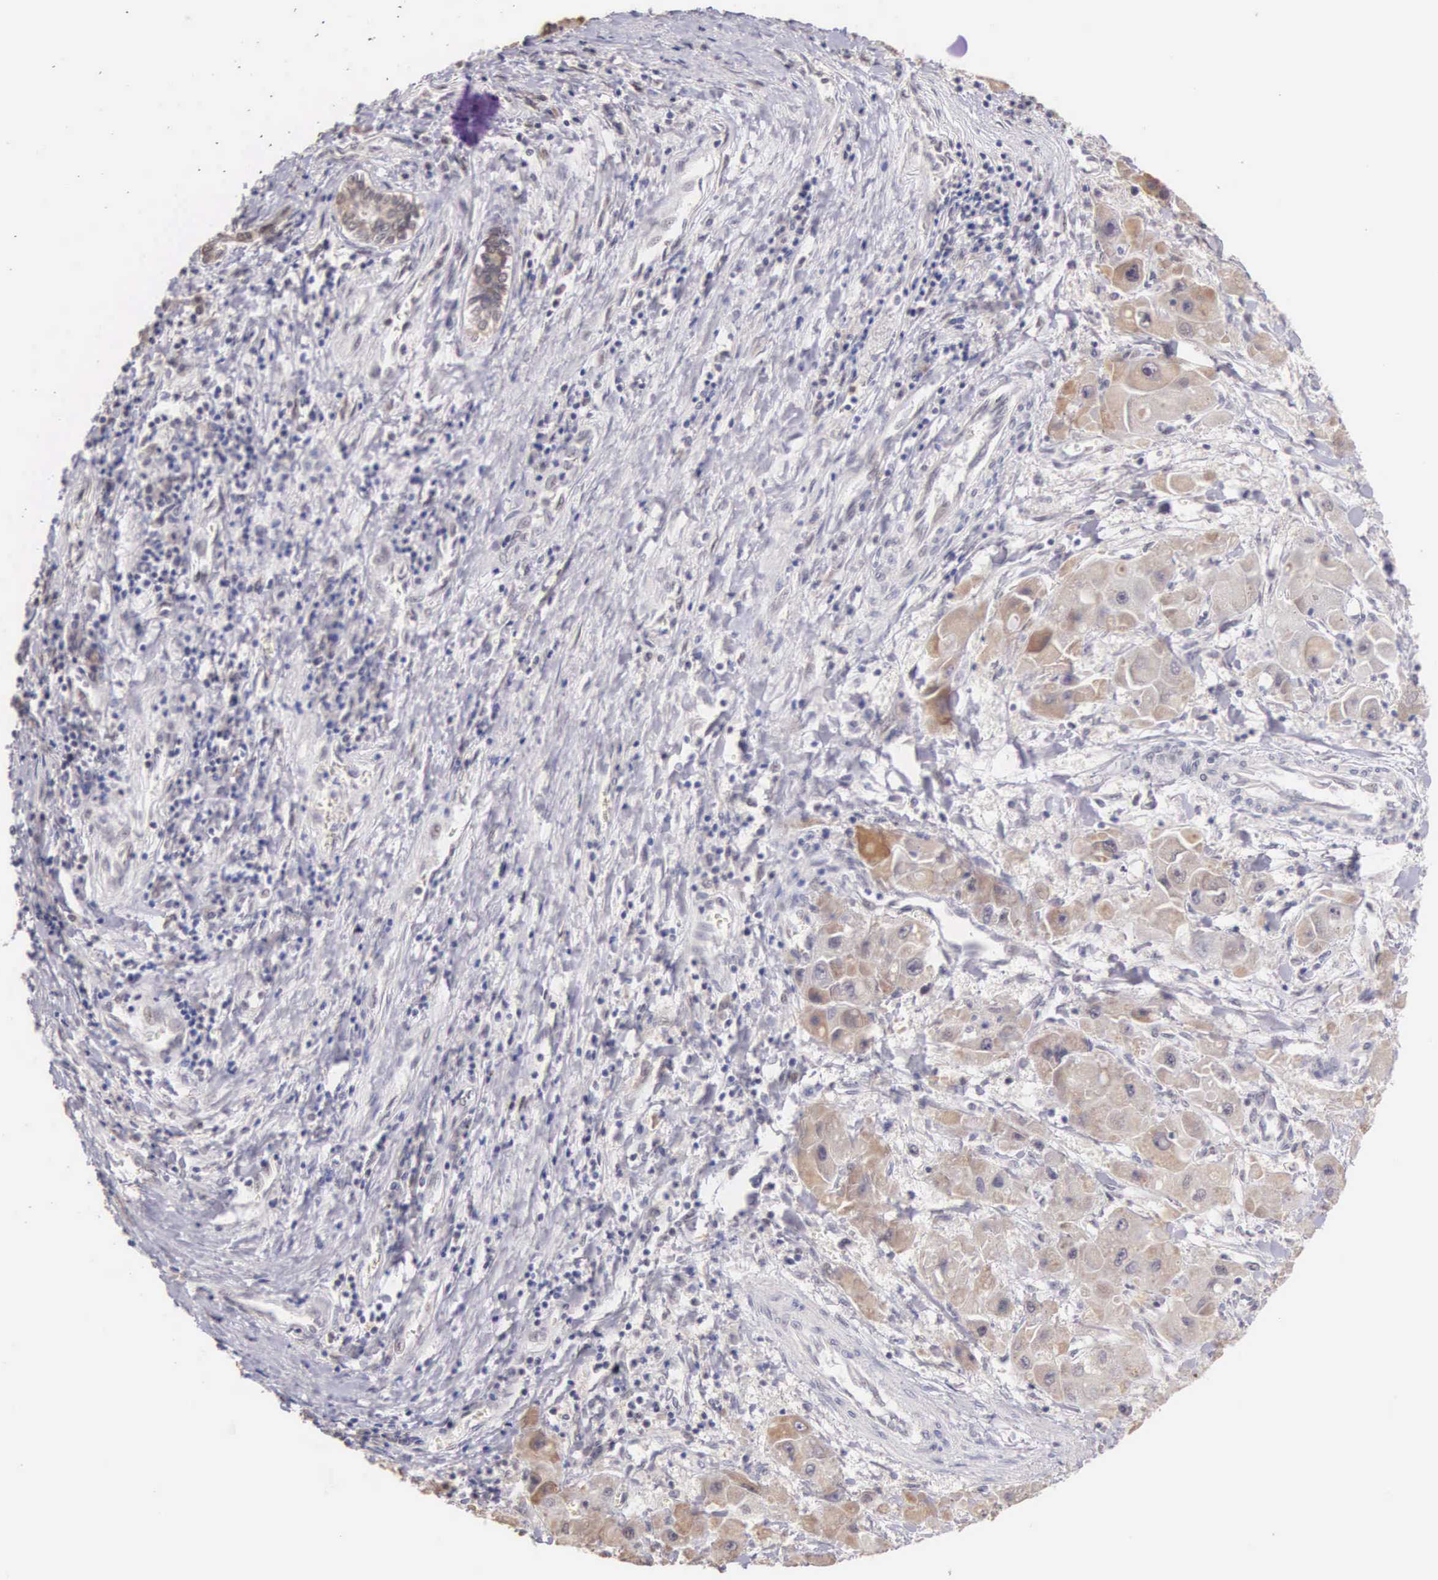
{"staining": {"intensity": "moderate", "quantity": "25%-75%", "location": "cytoplasmic/membranous"}, "tissue": "liver cancer", "cell_type": "Tumor cells", "image_type": "cancer", "snomed": [{"axis": "morphology", "description": "Carcinoma, Hepatocellular, NOS"}, {"axis": "topography", "description": "Liver"}], "caption": "Moderate cytoplasmic/membranous positivity is seen in about 25%-75% of tumor cells in liver hepatocellular carcinoma.", "gene": "HMGXB4", "patient": {"sex": "male", "age": 24}}